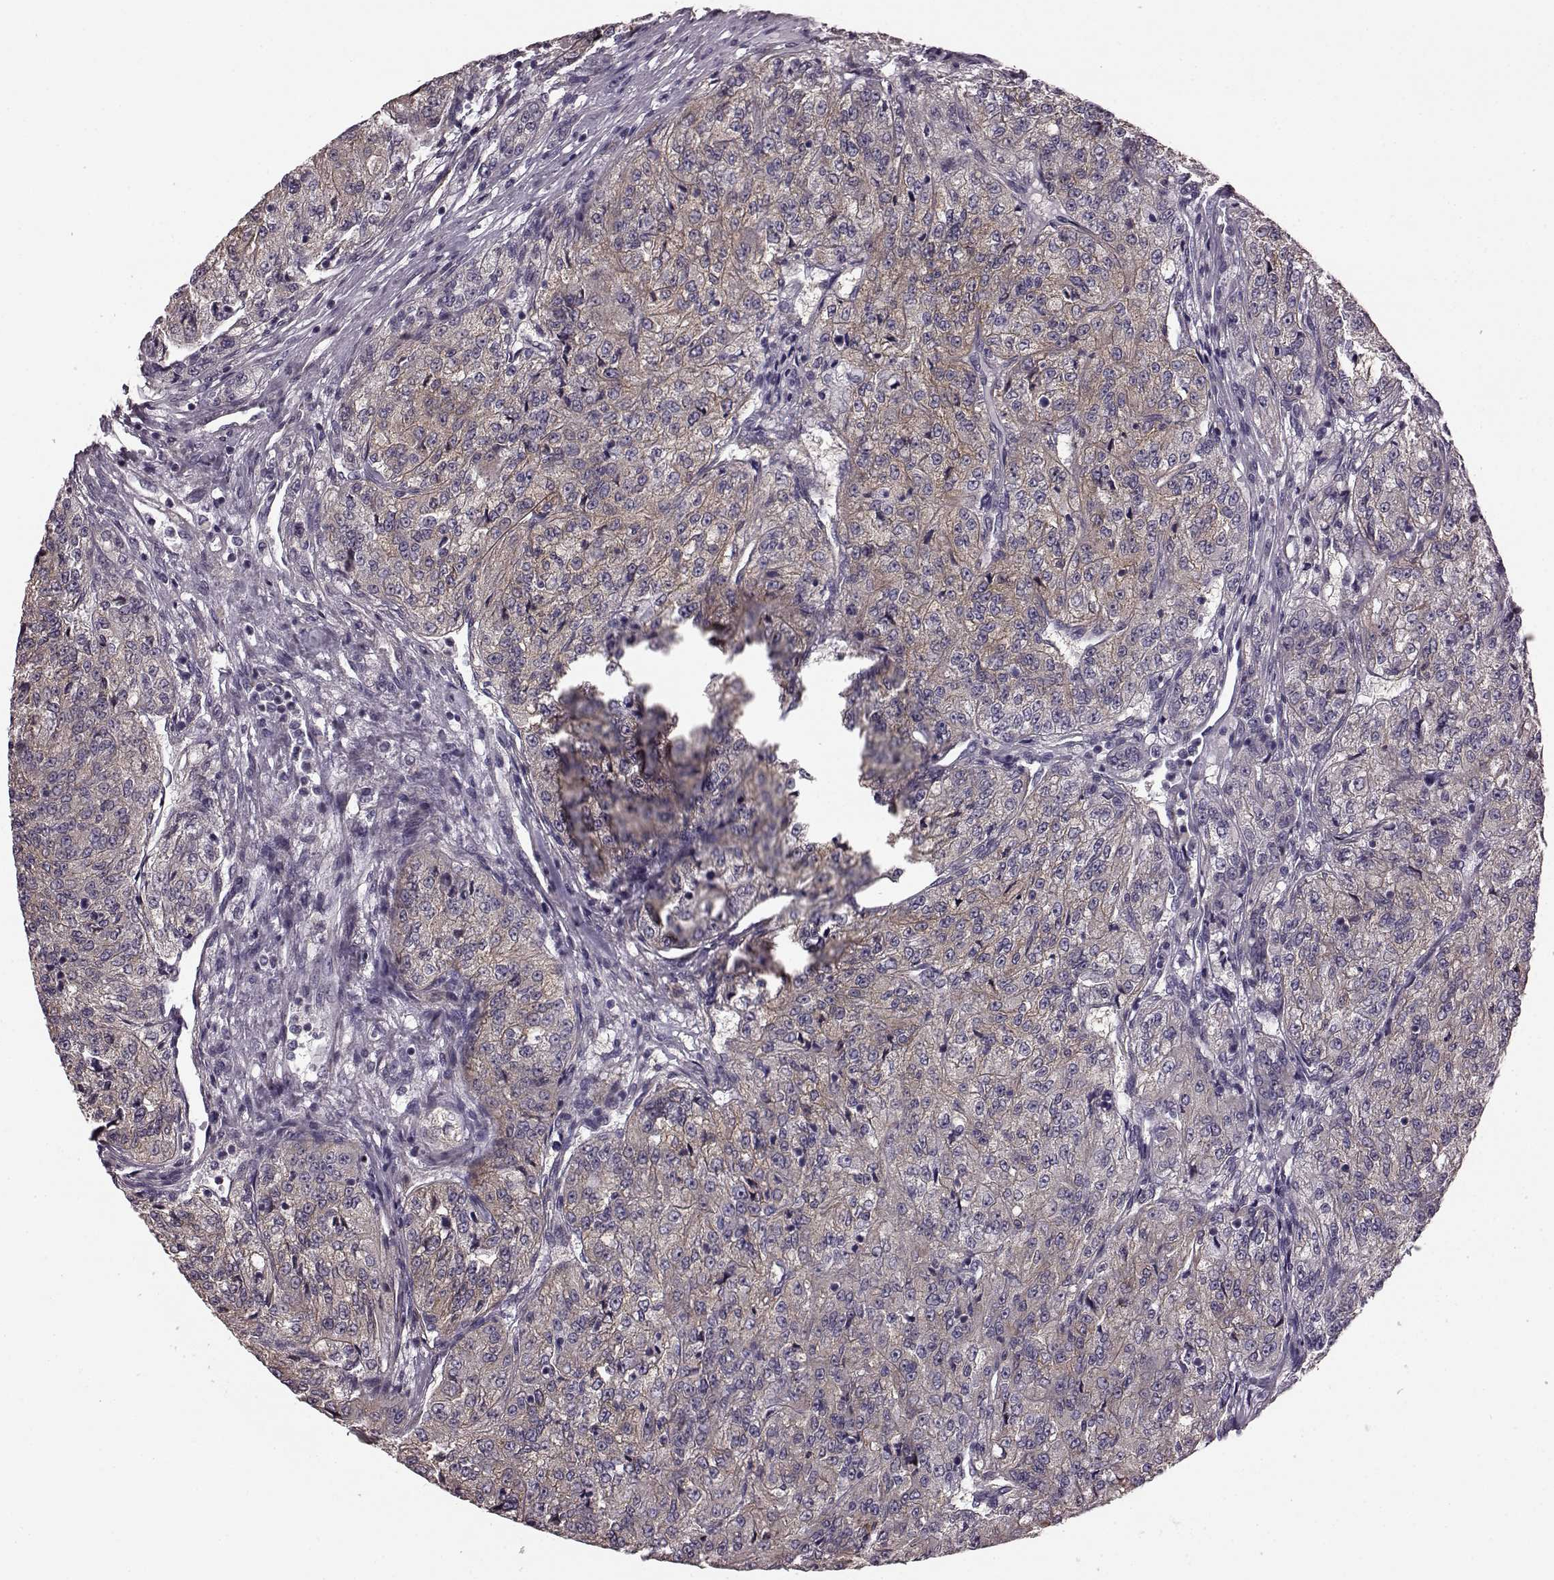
{"staining": {"intensity": "weak", "quantity": "<25%", "location": "cytoplasmic/membranous"}, "tissue": "renal cancer", "cell_type": "Tumor cells", "image_type": "cancer", "snomed": [{"axis": "morphology", "description": "Adenocarcinoma, NOS"}, {"axis": "topography", "description": "Kidney"}], "caption": "An IHC histopathology image of renal adenocarcinoma is shown. There is no staining in tumor cells of renal adenocarcinoma.", "gene": "GRK1", "patient": {"sex": "female", "age": 63}}